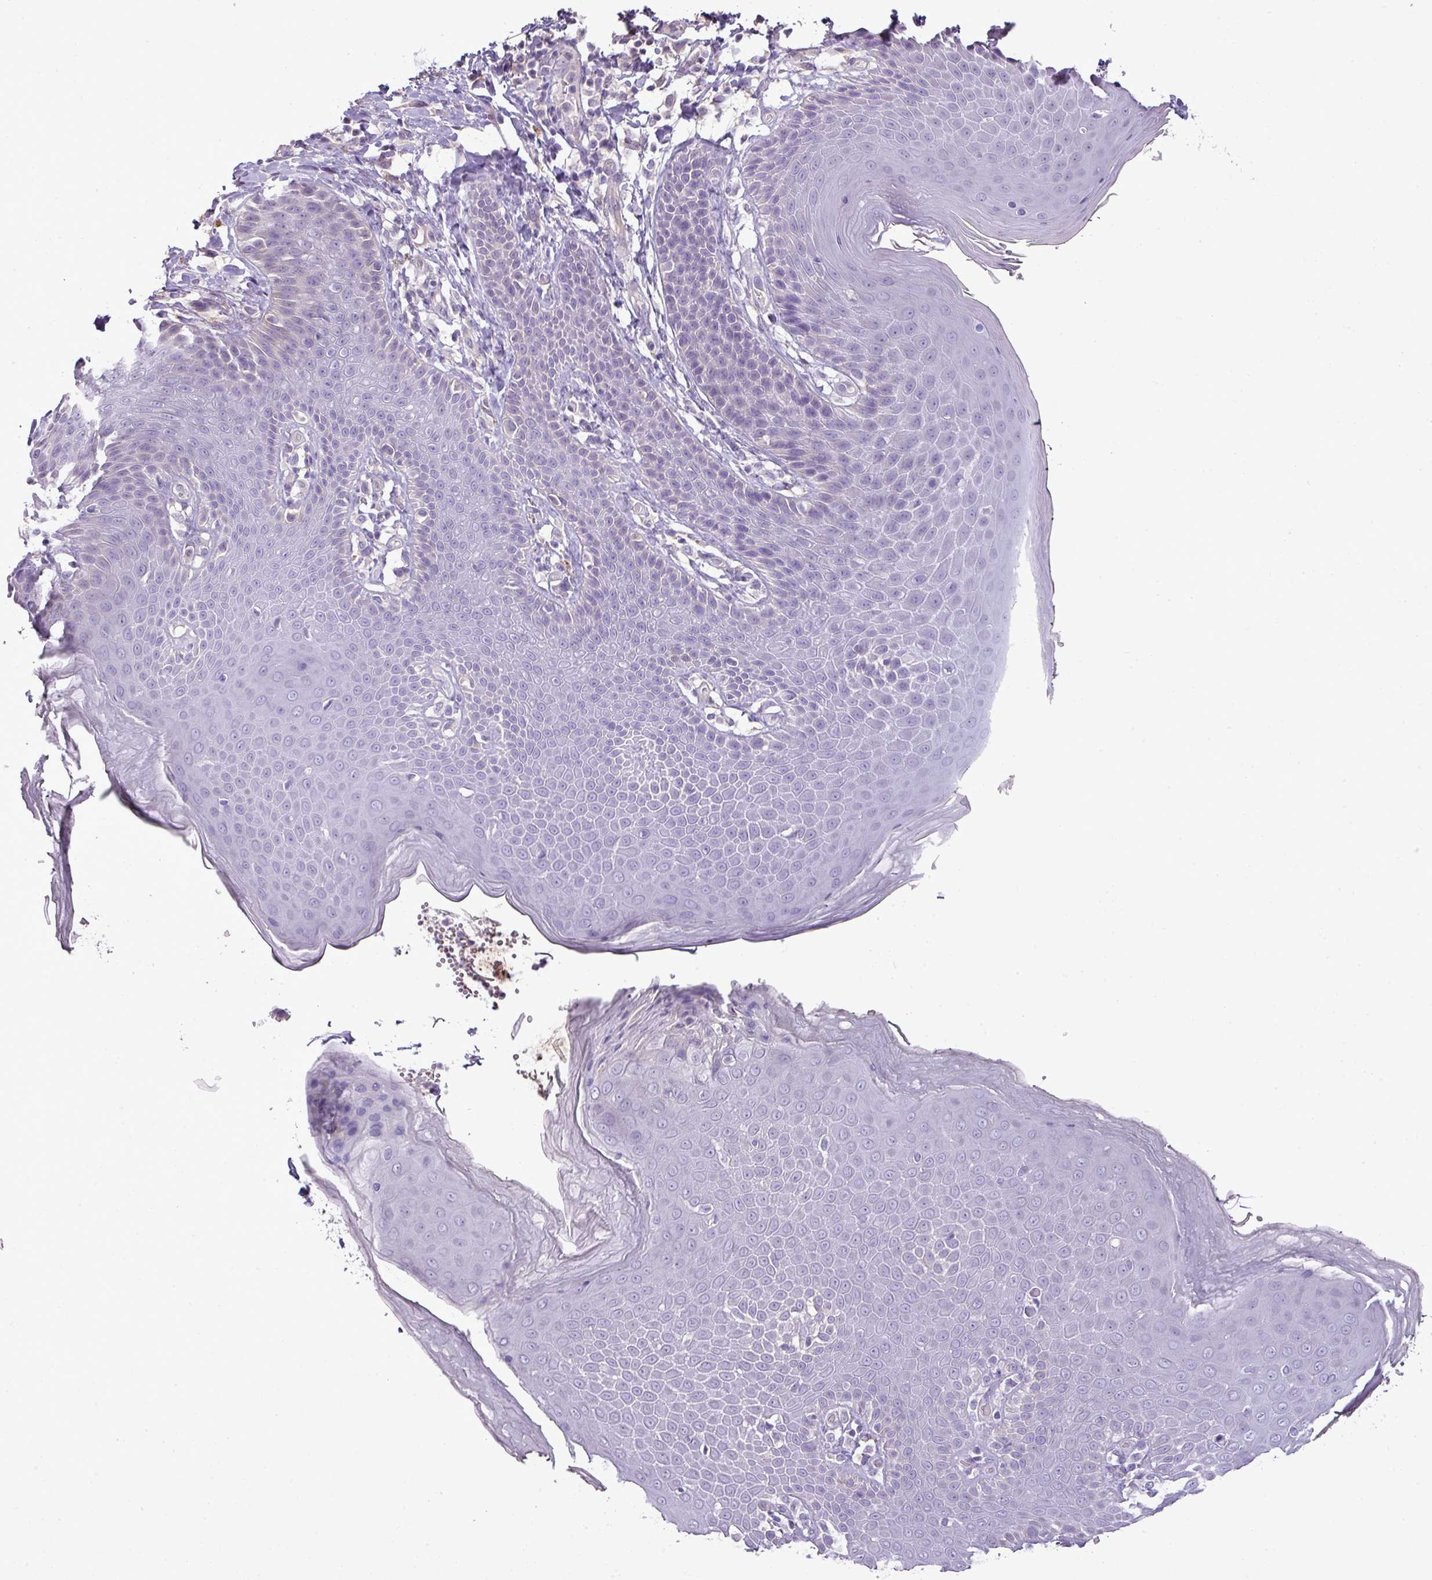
{"staining": {"intensity": "negative", "quantity": "none", "location": "none"}, "tissue": "skin", "cell_type": "Epidermal cells", "image_type": "normal", "snomed": [{"axis": "morphology", "description": "Normal tissue, NOS"}, {"axis": "topography", "description": "Peripheral nerve tissue"}], "caption": "Skin was stained to show a protein in brown. There is no significant staining in epidermal cells.", "gene": "BRINP2", "patient": {"sex": "male", "age": 51}}